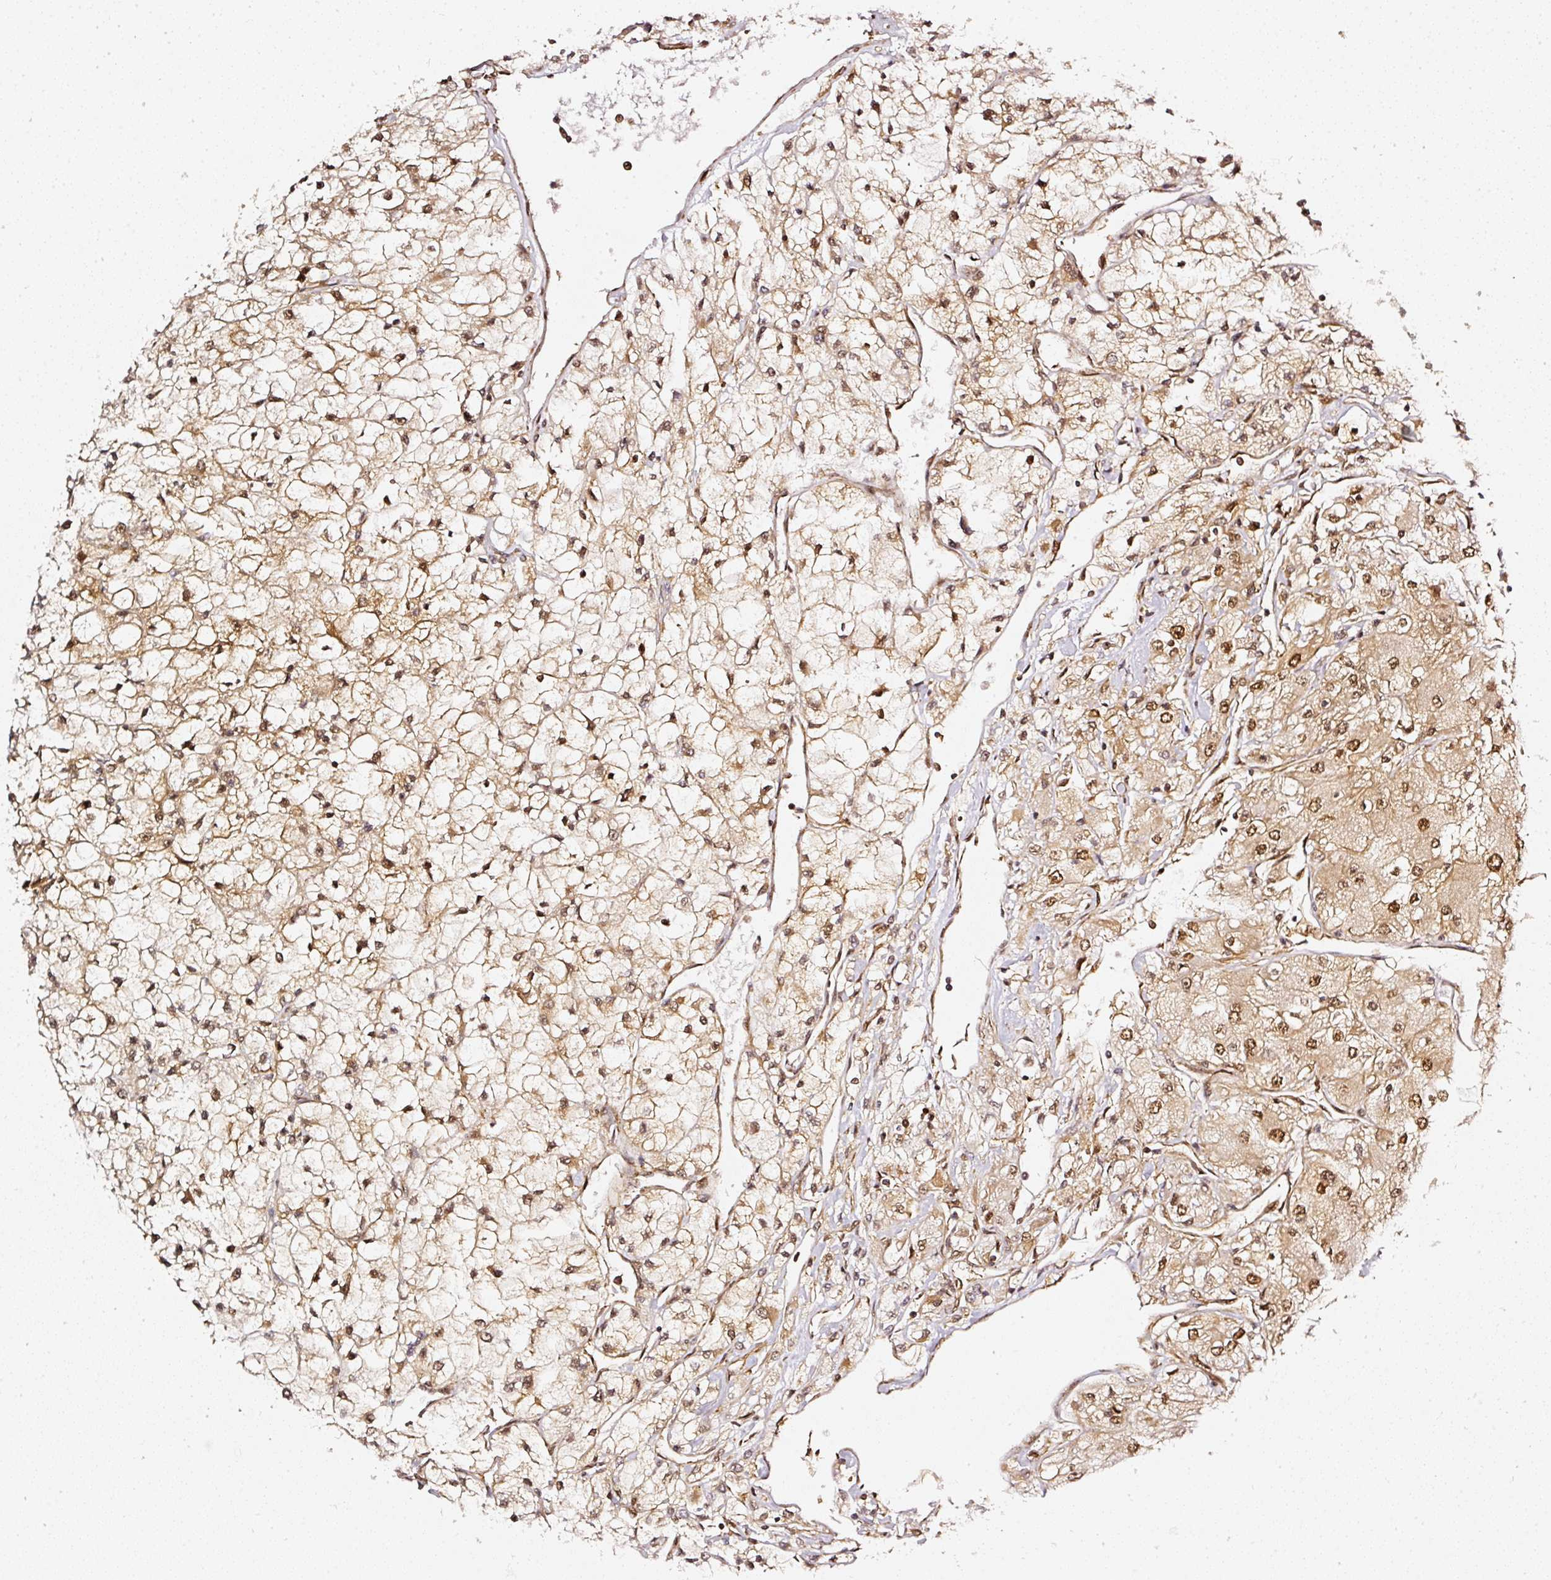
{"staining": {"intensity": "moderate", "quantity": ">75%", "location": "cytoplasmic/membranous,nuclear"}, "tissue": "renal cancer", "cell_type": "Tumor cells", "image_type": "cancer", "snomed": [{"axis": "morphology", "description": "Adenocarcinoma, NOS"}, {"axis": "topography", "description": "Kidney"}], "caption": "The photomicrograph reveals immunohistochemical staining of adenocarcinoma (renal). There is moderate cytoplasmic/membranous and nuclear staining is identified in approximately >75% of tumor cells.", "gene": "PSMD1", "patient": {"sex": "male", "age": 80}}